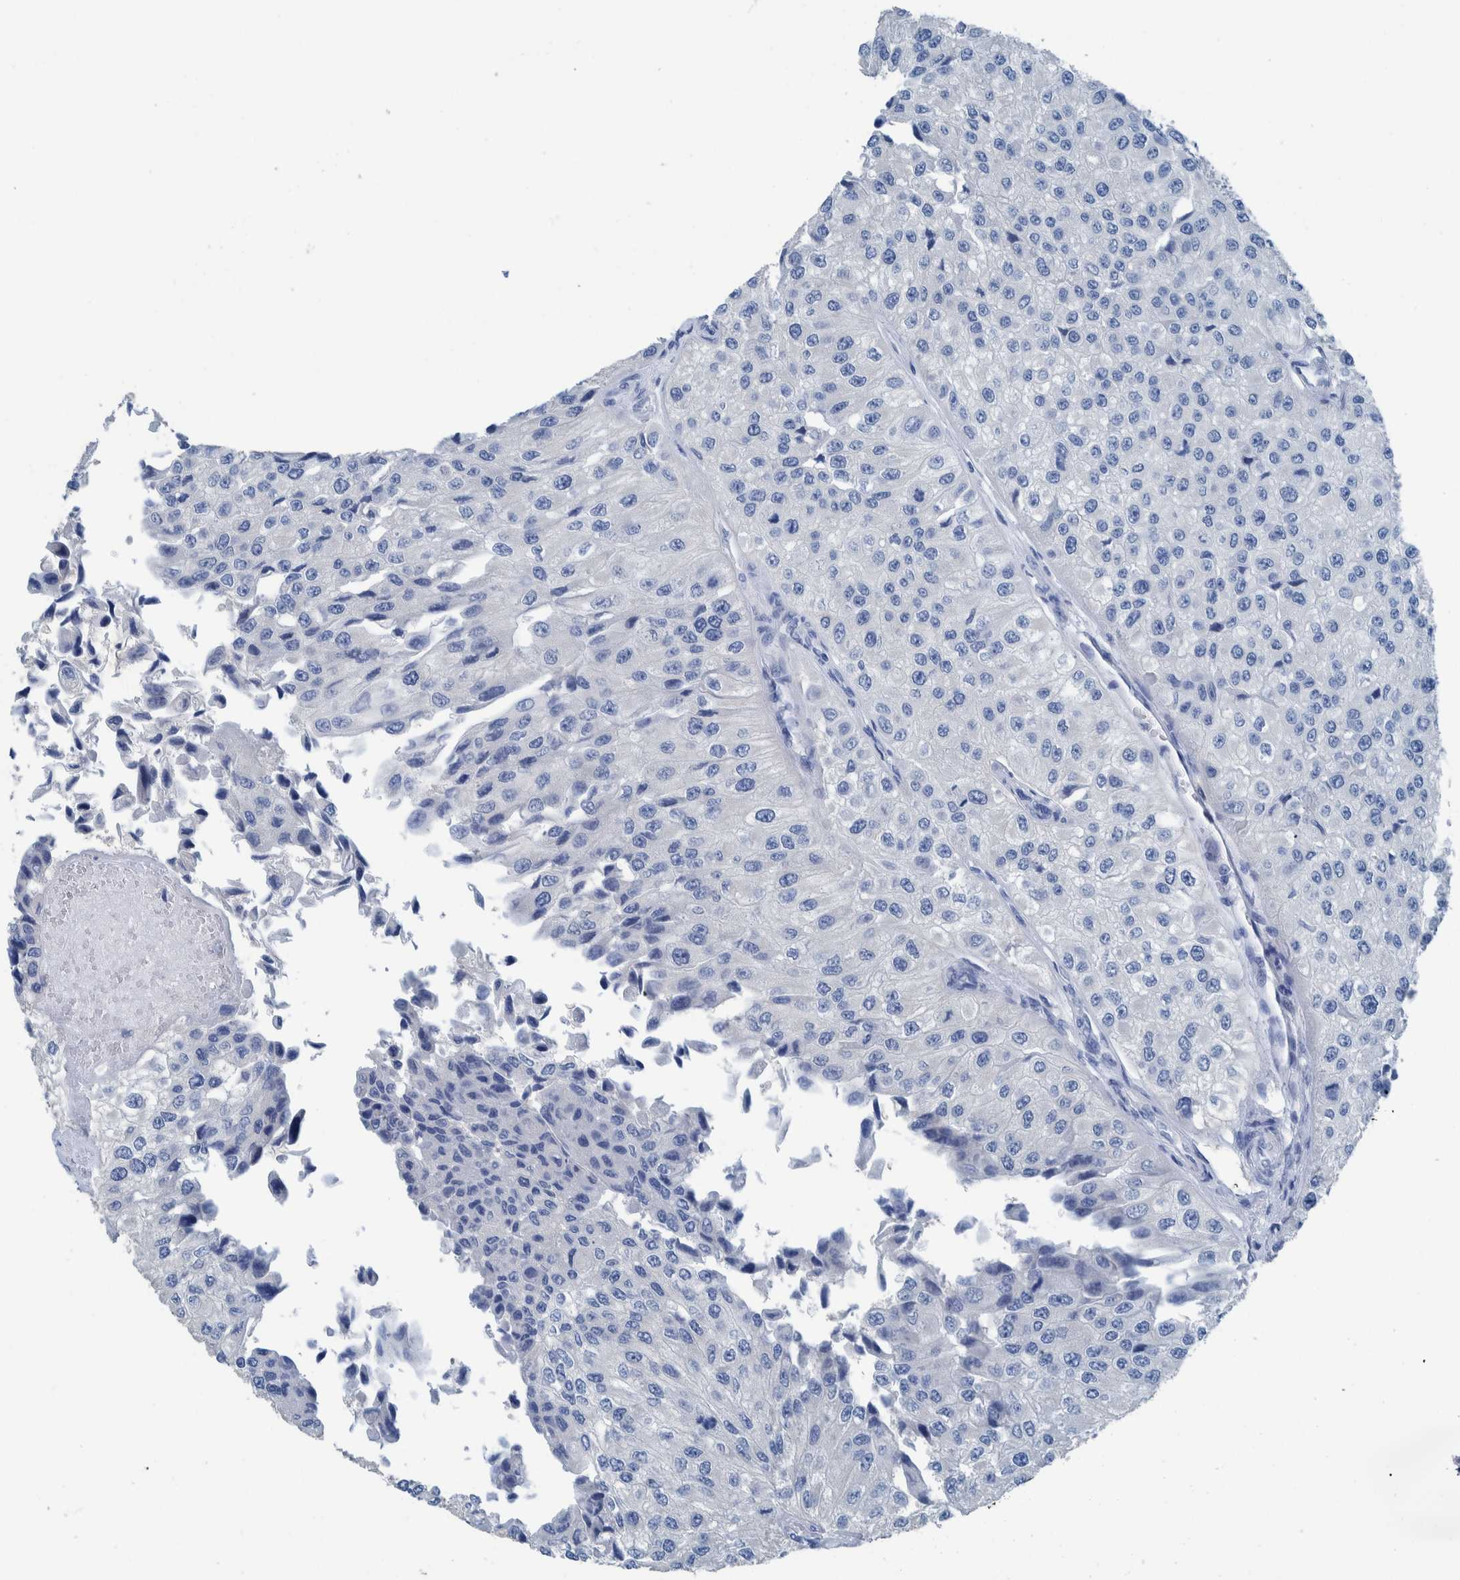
{"staining": {"intensity": "negative", "quantity": "none", "location": "none"}, "tissue": "urothelial cancer", "cell_type": "Tumor cells", "image_type": "cancer", "snomed": [{"axis": "morphology", "description": "Urothelial carcinoma, High grade"}, {"axis": "topography", "description": "Kidney"}, {"axis": "topography", "description": "Urinary bladder"}], "caption": "A micrograph of human urothelial carcinoma (high-grade) is negative for staining in tumor cells.", "gene": "IDO1", "patient": {"sex": "male", "age": 77}}